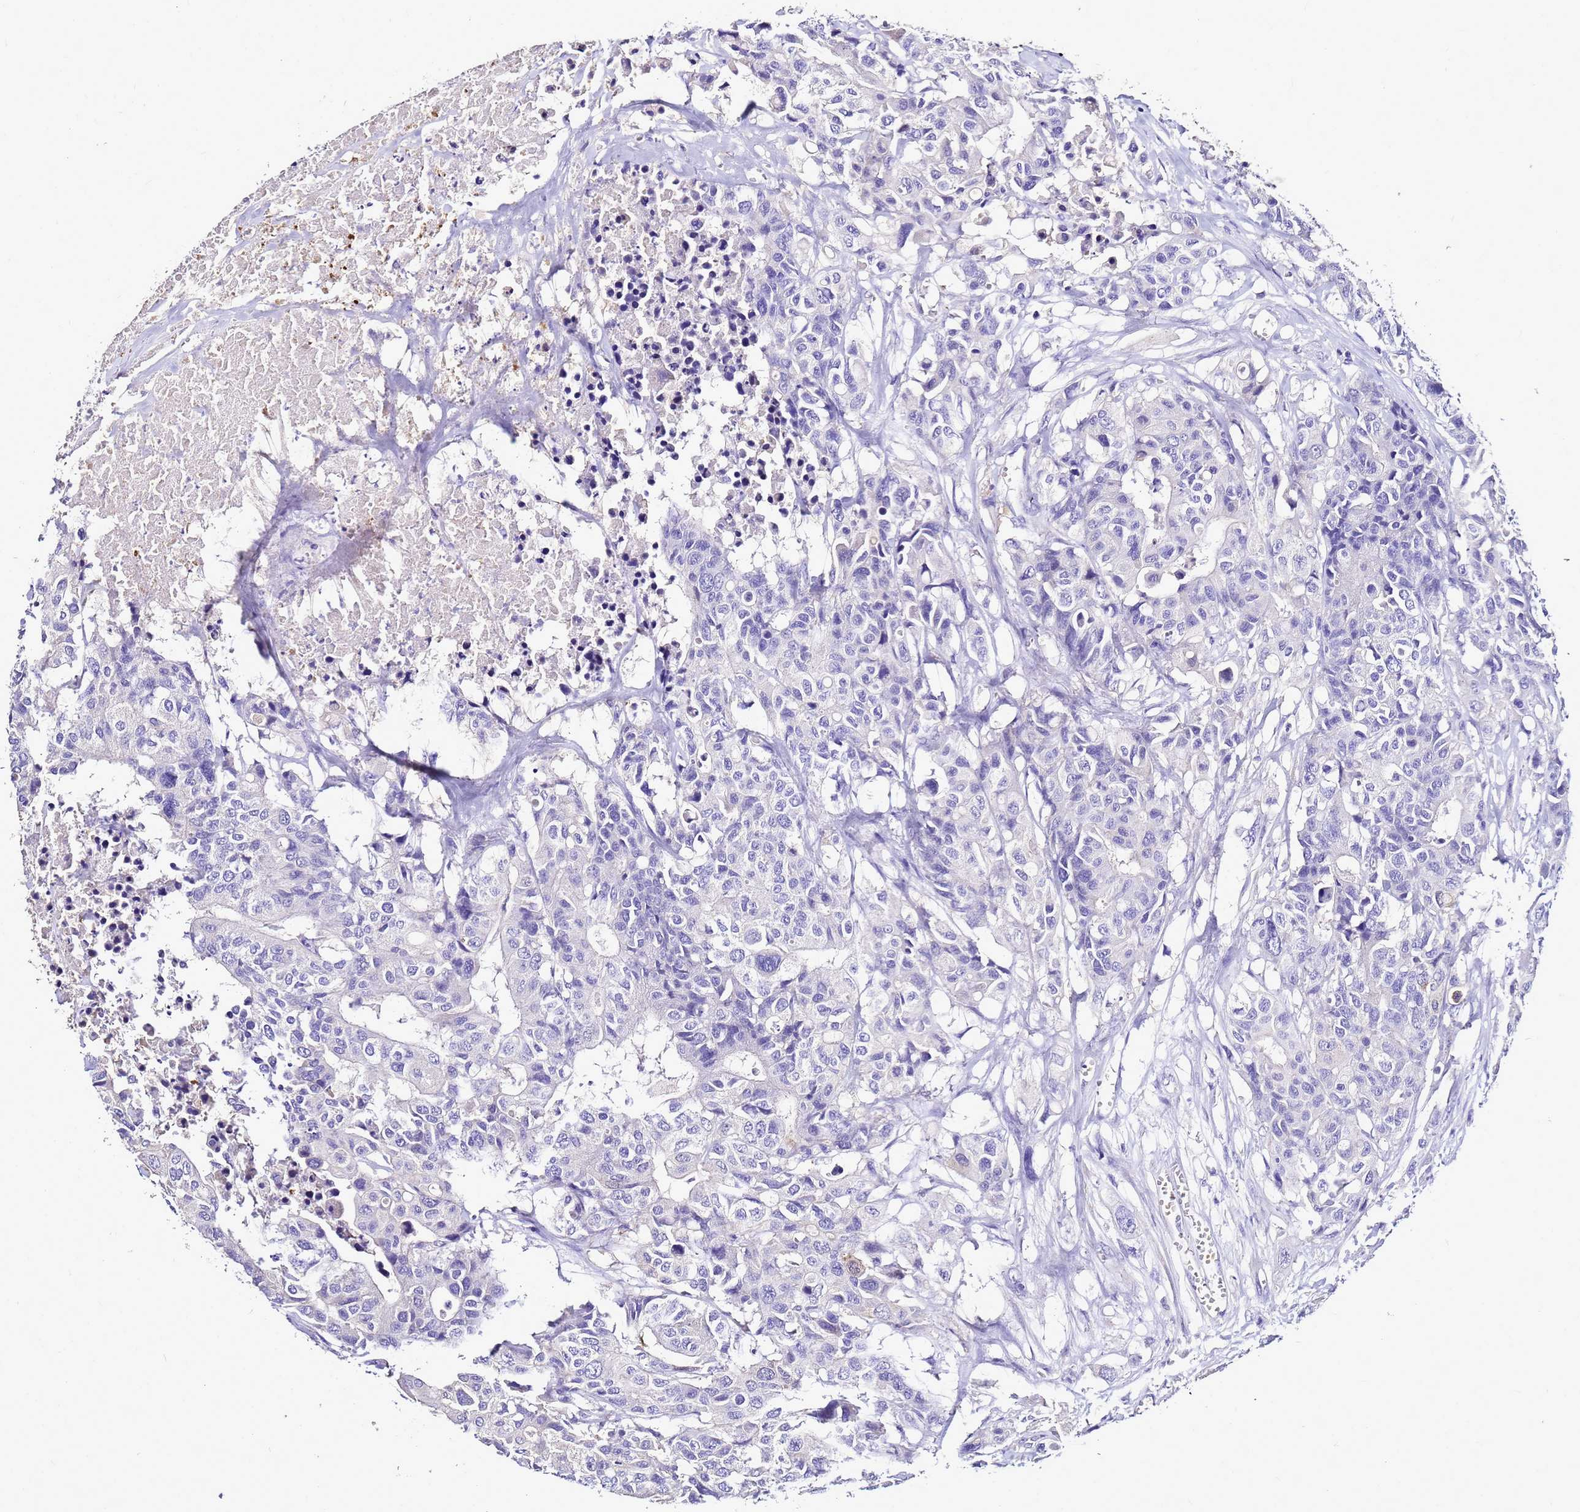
{"staining": {"intensity": "negative", "quantity": "none", "location": "none"}, "tissue": "colorectal cancer", "cell_type": "Tumor cells", "image_type": "cancer", "snomed": [{"axis": "morphology", "description": "Adenocarcinoma, NOS"}, {"axis": "topography", "description": "Colon"}], "caption": "Tumor cells are negative for protein expression in human adenocarcinoma (colorectal). The staining is performed using DAB brown chromogen with nuclei counter-stained in using hematoxylin.", "gene": "S100A2", "patient": {"sex": "male", "age": 77}}